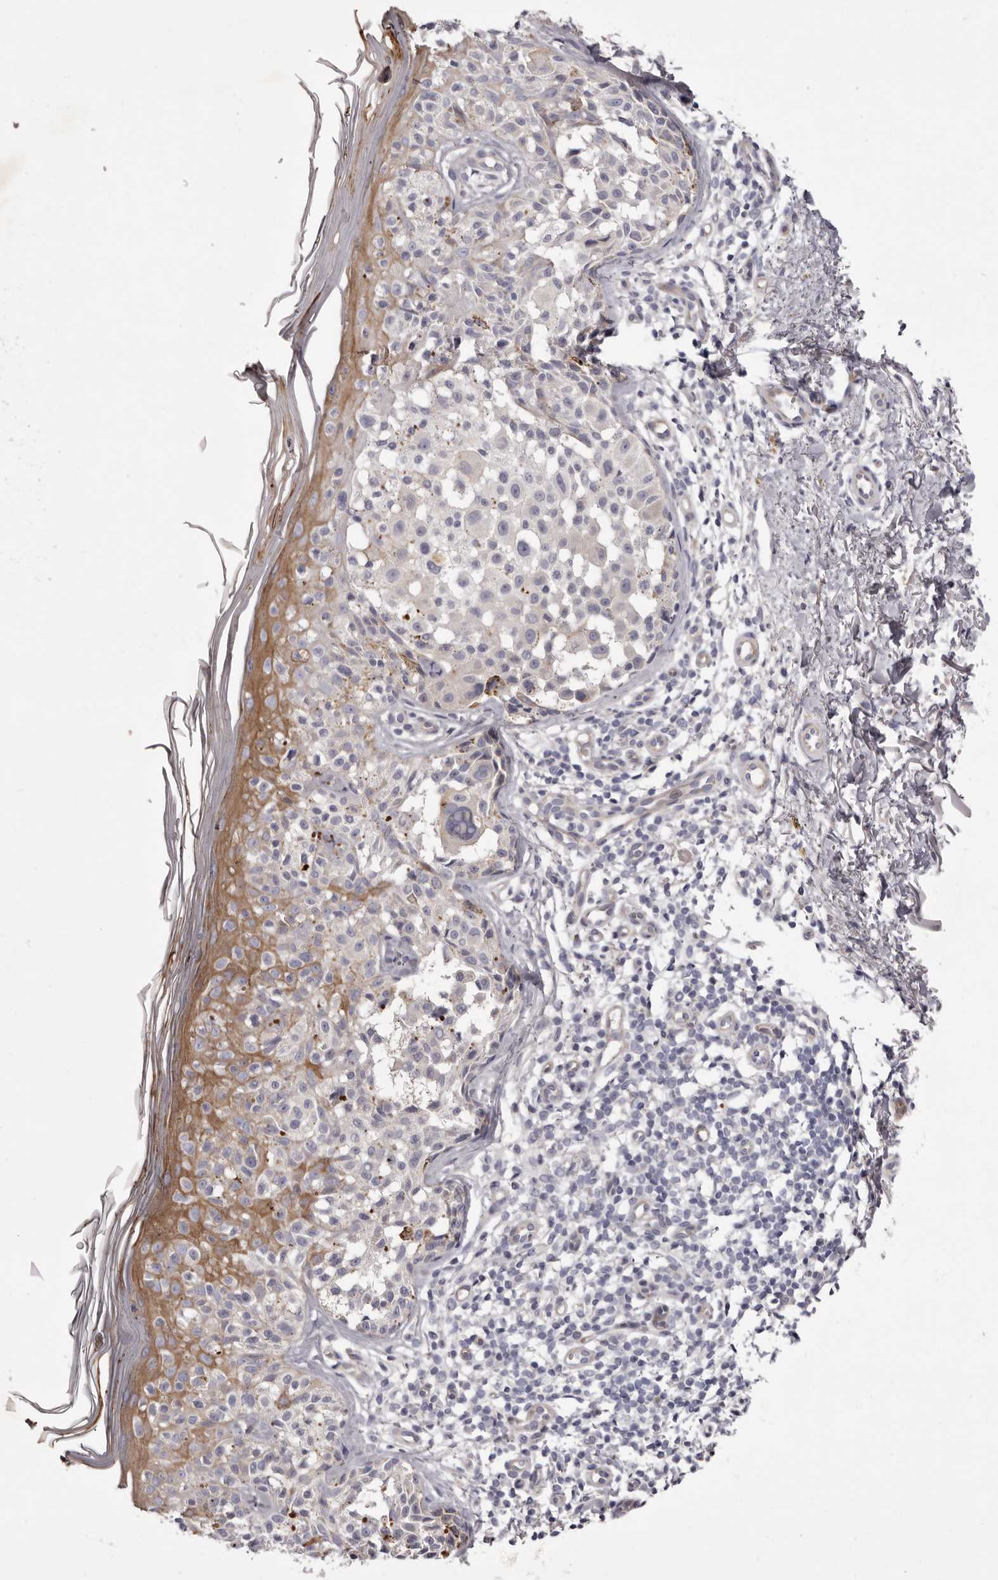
{"staining": {"intensity": "negative", "quantity": "none", "location": "none"}, "tissue": "melanoma", "cell_type": "Tumor cells", "image_type": "cancer", "snomed": [{"axis": "morphology", "description": "Malignant melanoma, NOS"}, {"axis": "topography", "description": "Skin"}], "caption": "A photomicrograph of human melanoma is negative for staining in tumor cells.", "gene": "PEG10", "patient": {"sex": "female", "age": 50}}